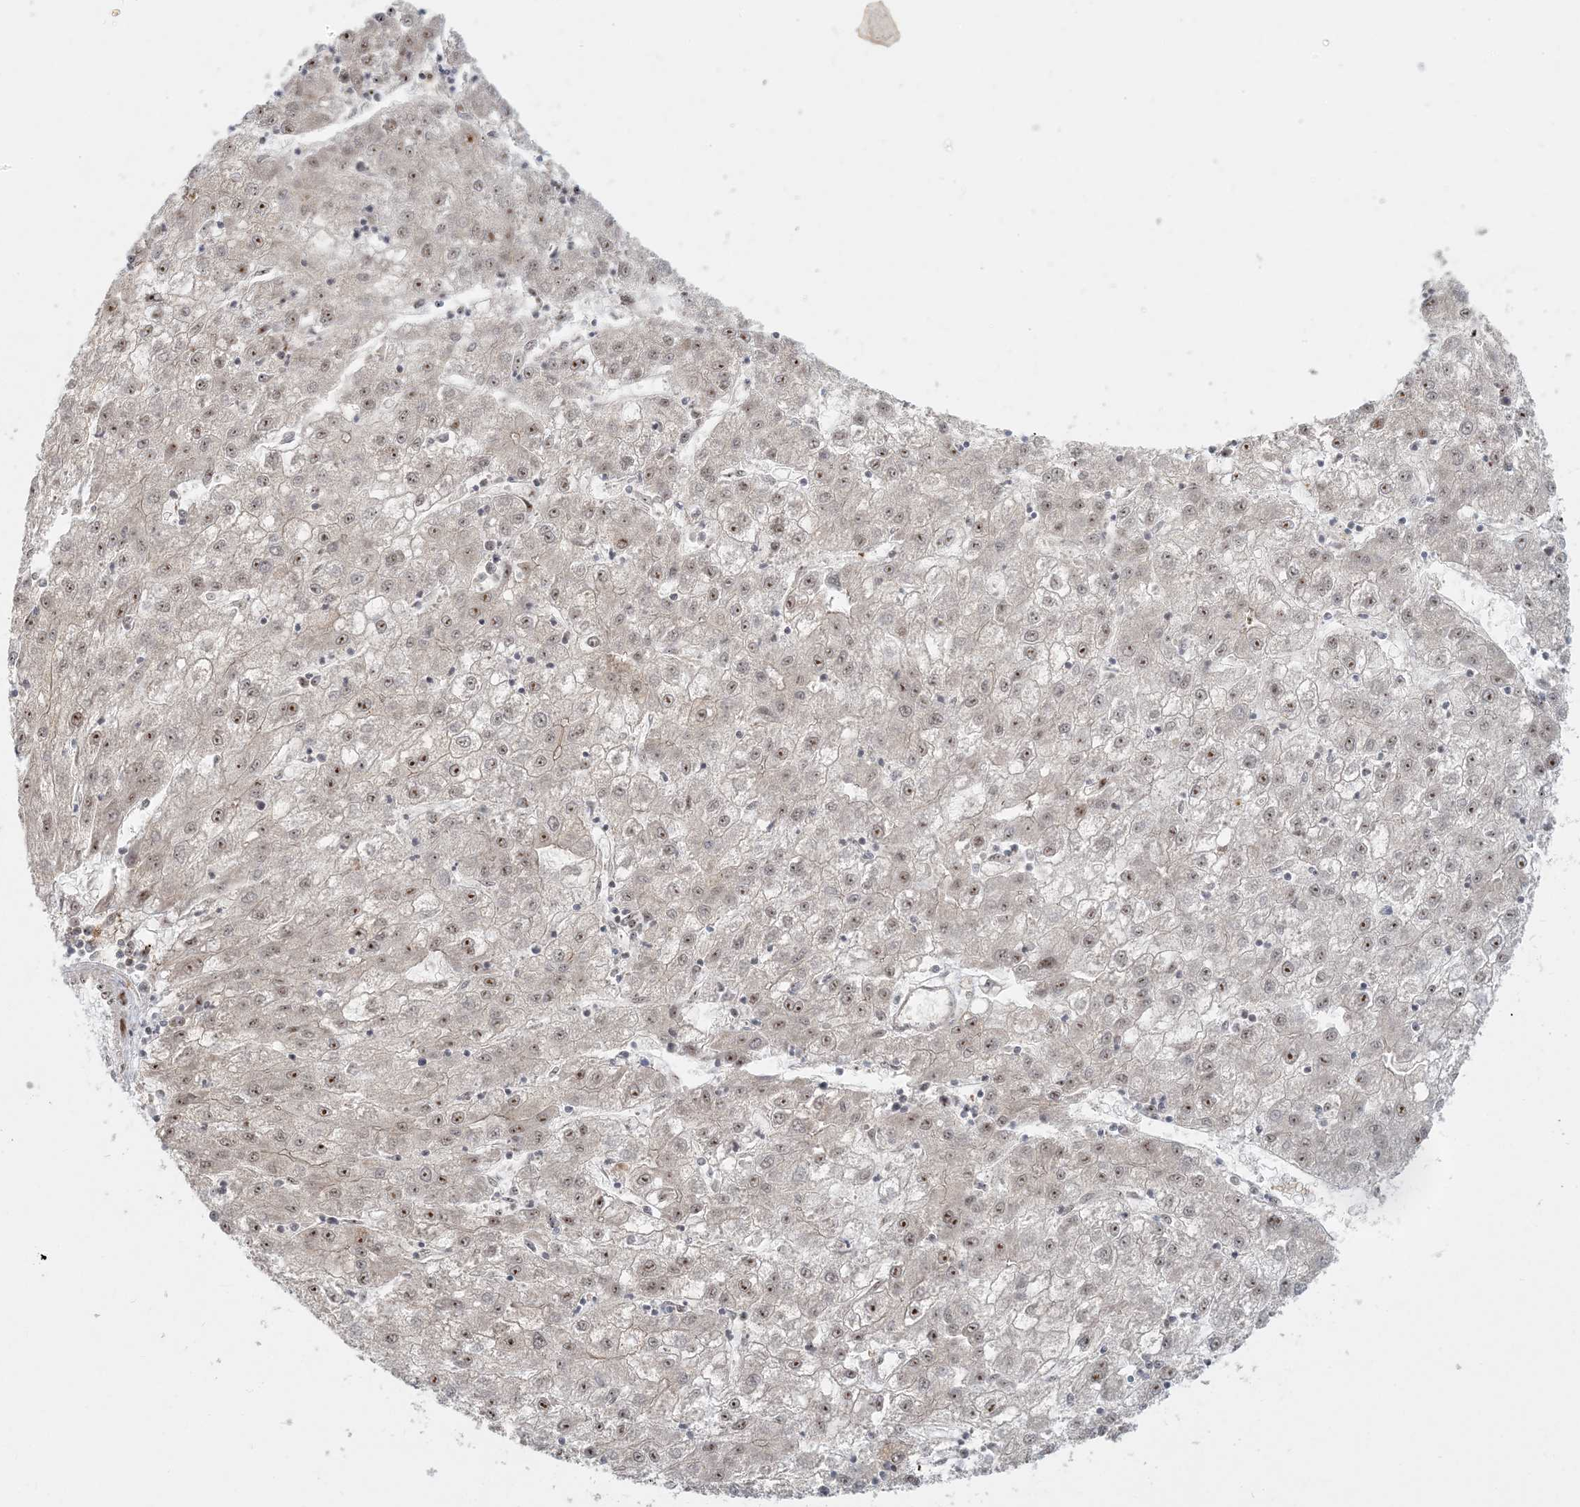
{"staining": {"intensity": "weak", "quantity": "<25%", "location": "nuclear"}, "tissue": "liver cancer", "cell_type": "Tumor cells", "image_type": "cancer", "snomed": [{"axis": "morphology", "description": "Carcinoma, Hepatocellular, NOS"}, {"axis": "topography", "description": "Liver"}], "caption": "The immunohistochemistry photomicrograph has no significant staining in tumor cells of liver hepatocellular carcinoma tissue.", "gene": "BCORL1", "patient": {"sex": "male", "age": 72}}